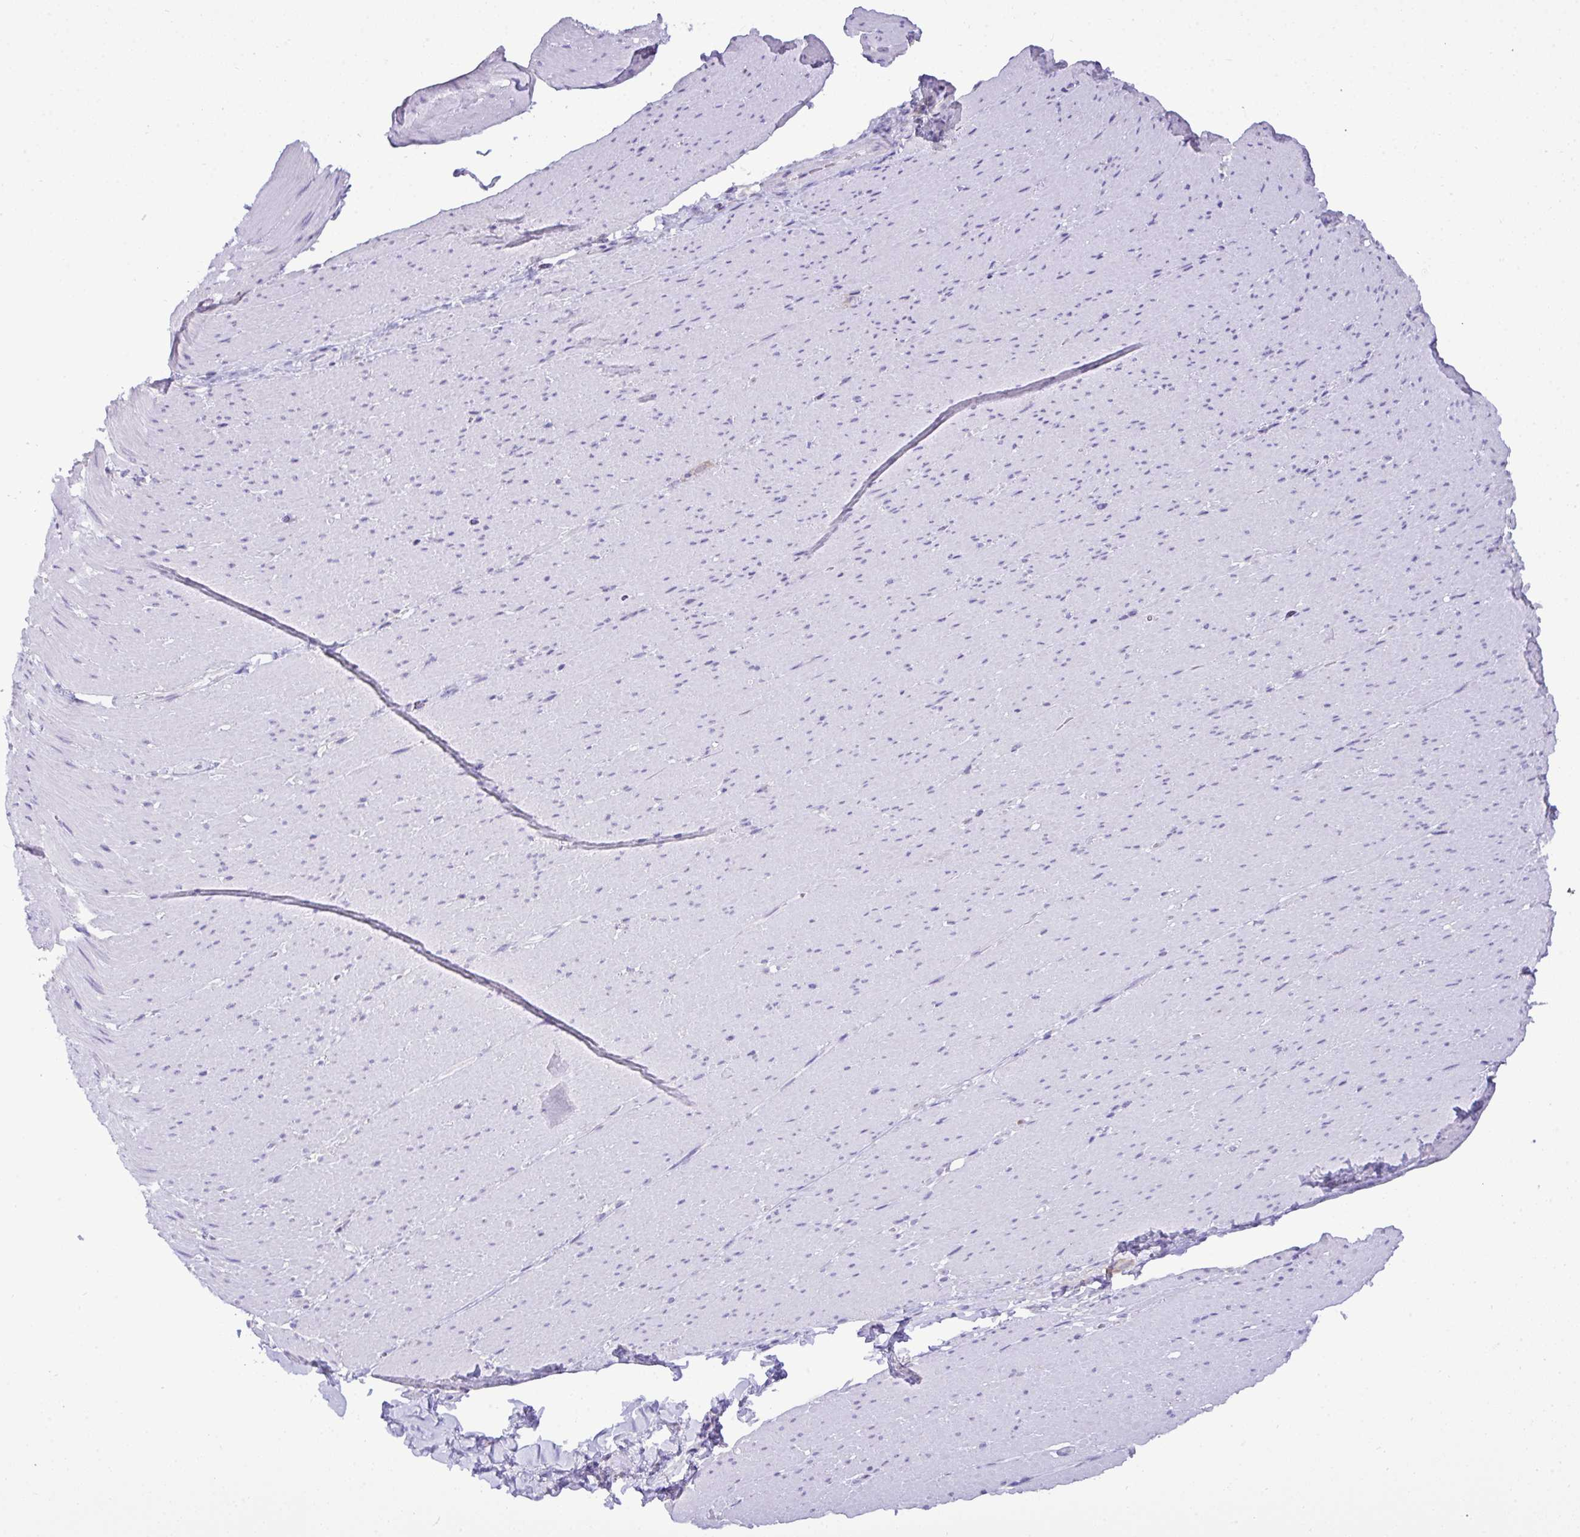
{"staining": {"intensity": "negative", "quantity": "none", "location": "none"}, "tissue": "smooth muscle", "cell_type": "Smooth muscle cells", "image_type": "normal", "snomed": [{"axis": "morphology", "description": "Normal tissue, NOS"}, {"axis": "topography", "description": "Smooth muscle"}, {"axis": "topography", "description": "Rectum"}], "caption": "Immunohistochemistry (IHC) photomicrograph of normal smooth muscle stained for a protein (brown), which reveals no expression in smooth muscle cells.", "gene": "ST8SIA2", "patient": {"sex": "male", "age": 53}}